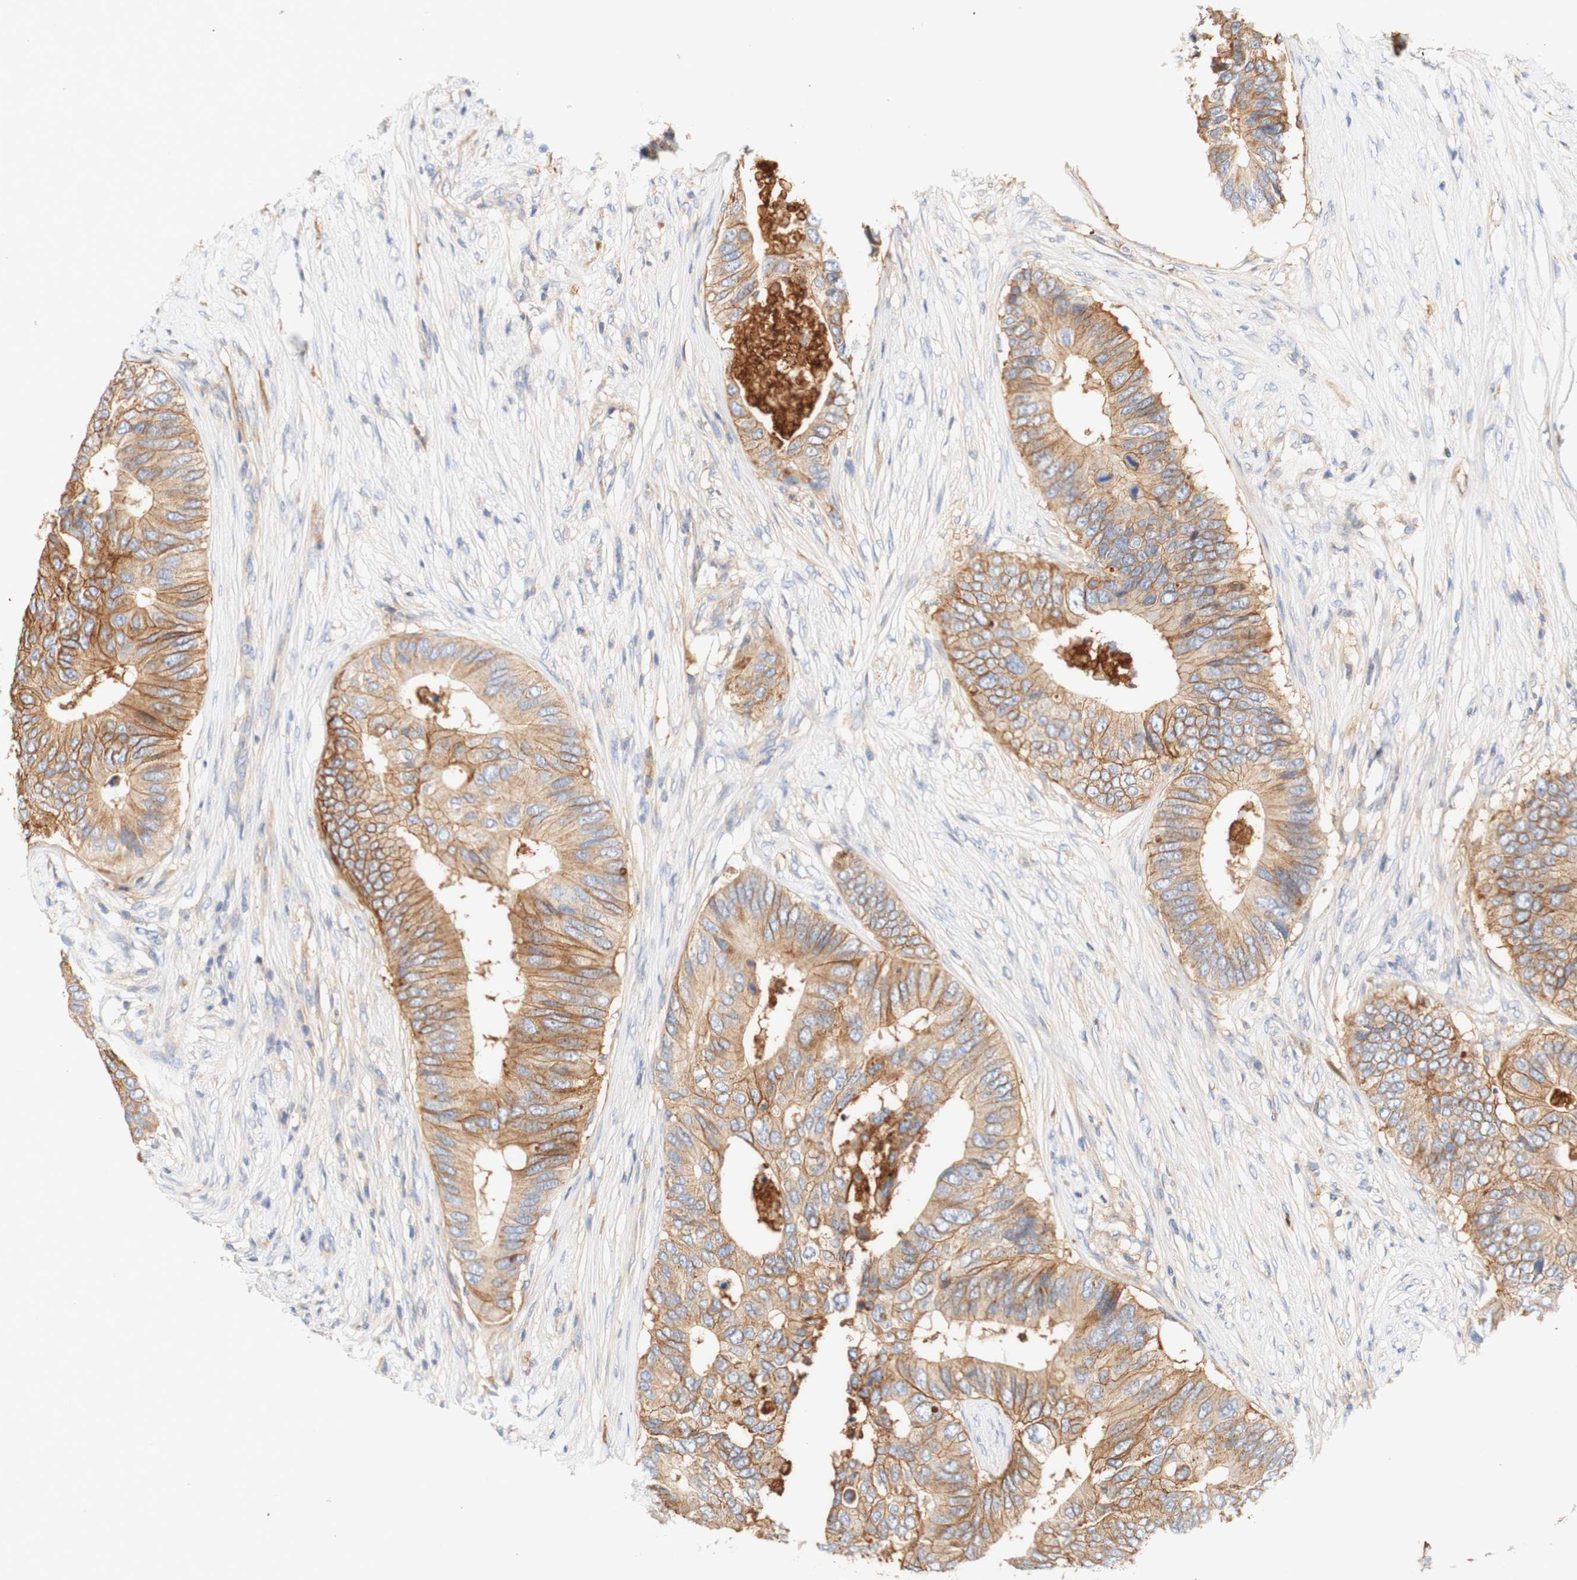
{"staining": {"intensity": "moderate", "quantity": ">75%", "location": "cytoplasmic/membranous"}, "tissue": "colorectal cancer", "cell_type": "Tumor cells", "image_type": "cancer", "snomed": [{"axis": "morphology", "description": "Adenocarcinoma, NOS"}, {"axis": "topography", "description": "Colon"}], "caption": "A brown stain highlights moderate cytoplasmic/membranous positivity of a protein in human adenocarcinoma (colorectal) tumor cells.", "gene": "PCDH7", "patient": {"sex": "male", "age": 71}}